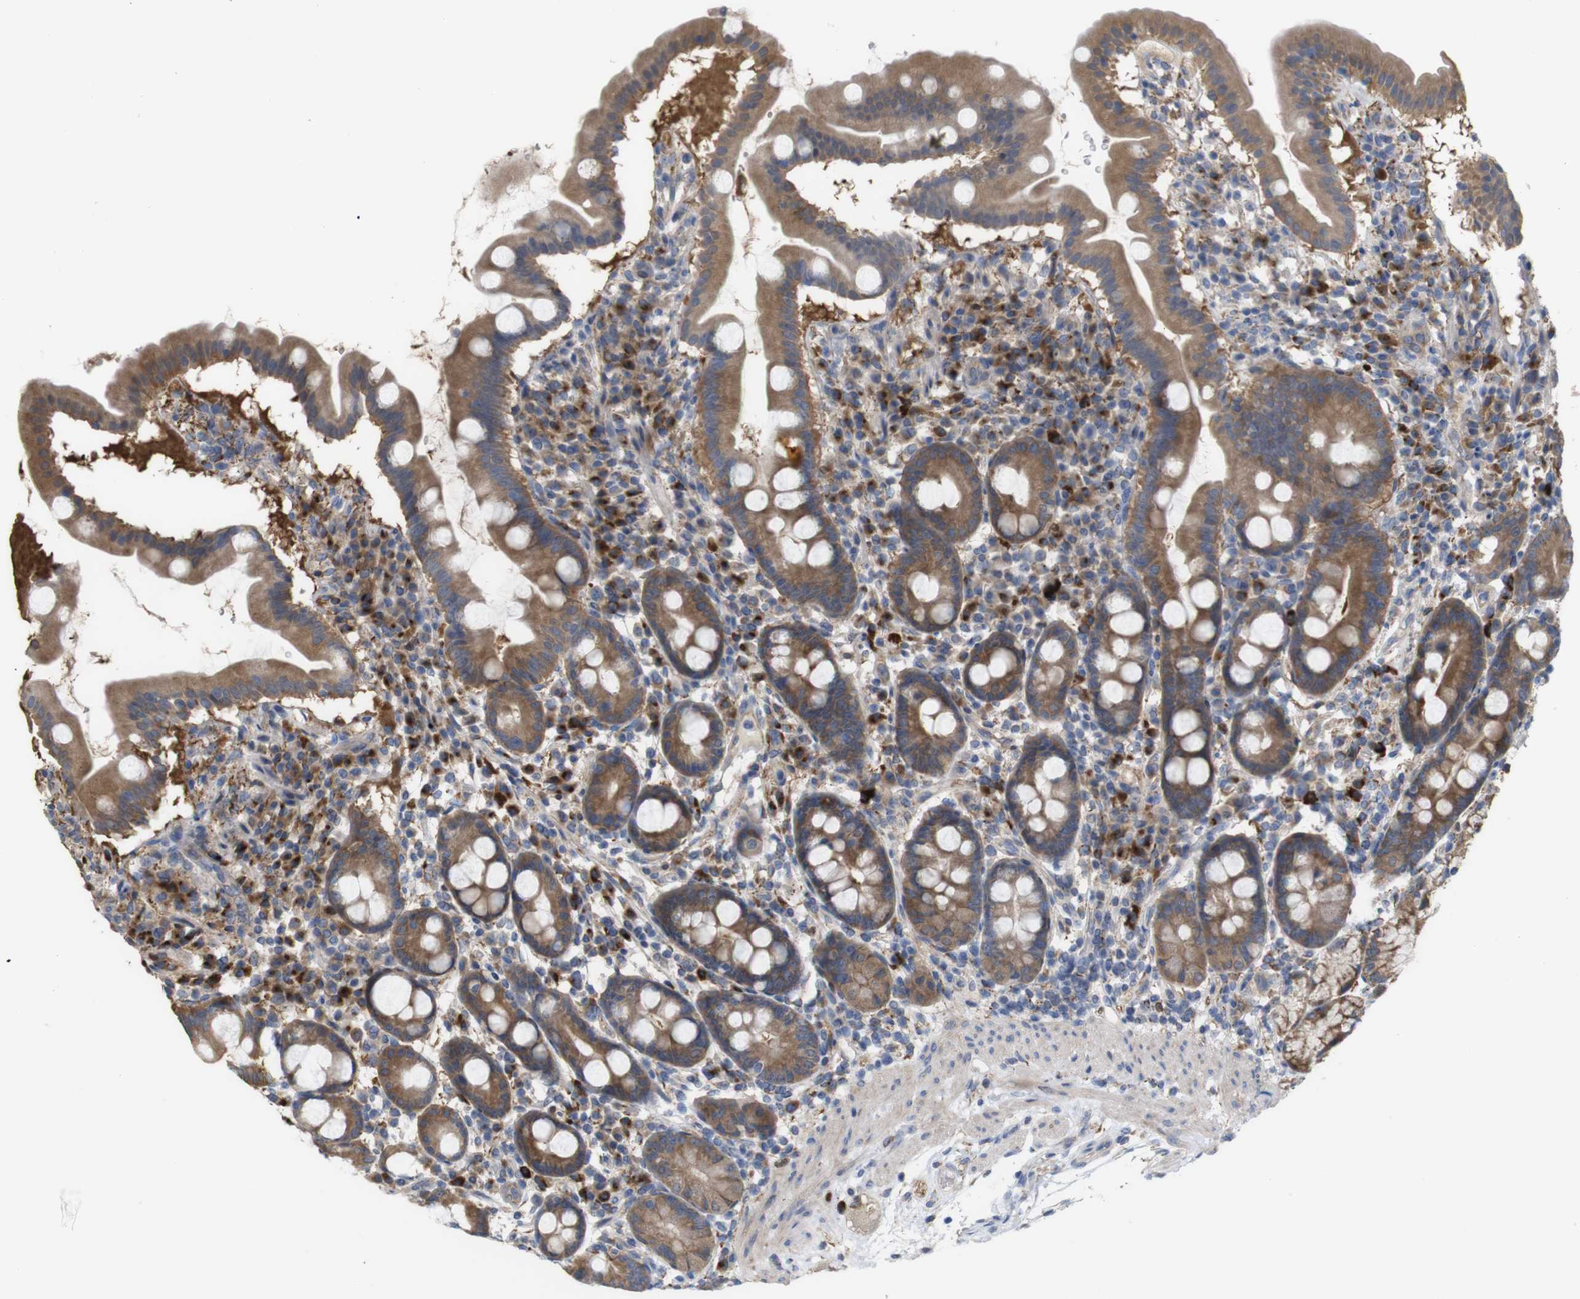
{"staining": {"intensity": "moderate", "quantity": ">75%", "location": "cytoplasmic/membranous"}, "tissue": "duodenum", "cell_type": "Glandular cells", "image_type": "normal", "snomed": [{"axis": "morphology", "description": "Normal tissue, NOS"}, {"axis": "topography", "description": "Duodenum"}], "caption": "Duodenum stained with IHC displays moderate cytoplasmic/membranous positivity in approximately >75% of glandular cells.", "gene": "PTPRR", "patient": {"sex": "male", "age": 50}}